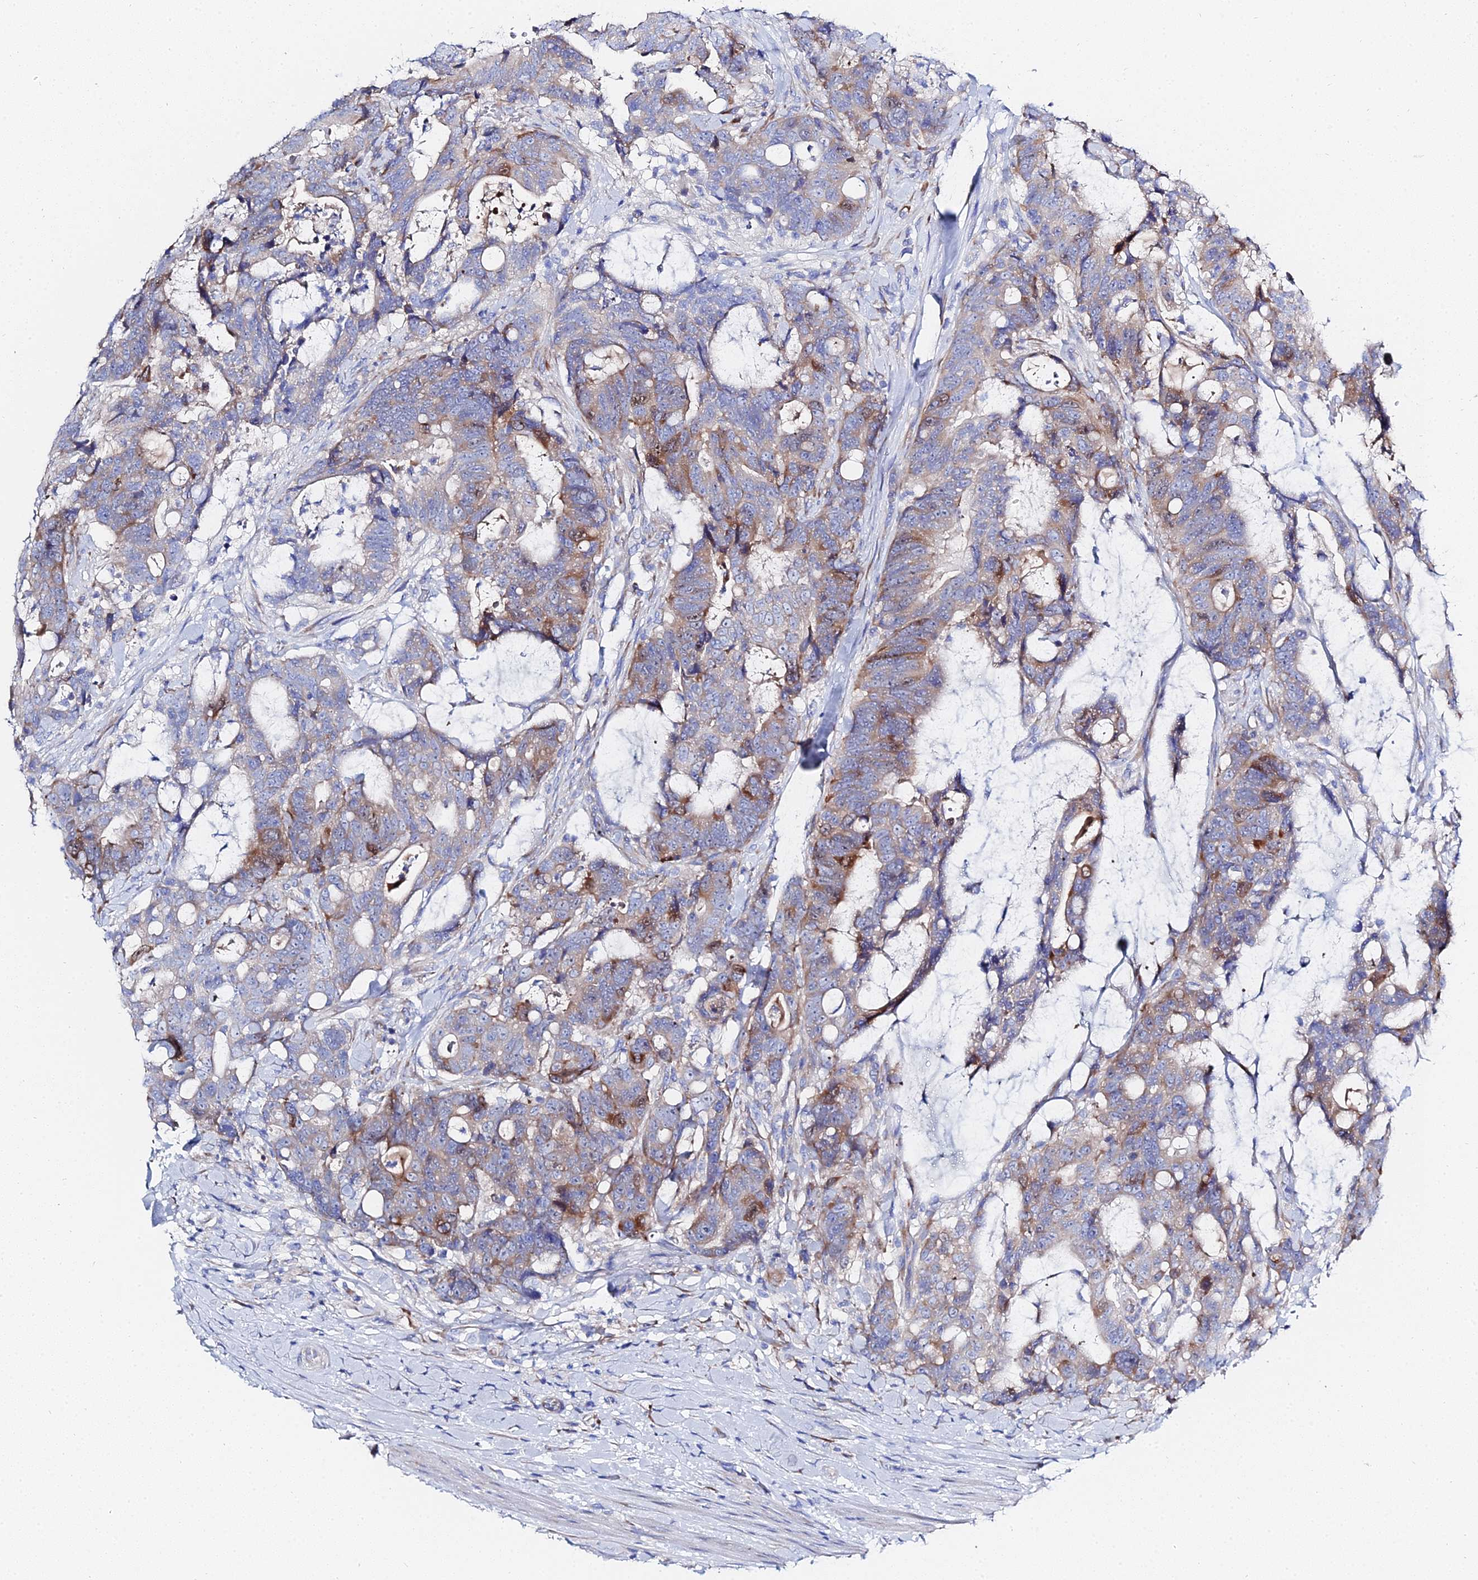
{"staining": {"intensity": "moderate", "quantity": "<25%", "location": "cytoplasmic/membranous"}, "tissue": "colorectal cancer", "cell_type": "Tumor cells", "image_type": "cancer", "snomed": [{"axis": "morphology", "description": "Adenocarcinoma, NOS"}, {"axis": "topography", "description": "Colon"}], "caption": "High-power microscopy captured an immunohistochemistry histopathology image of colorectal cancer, revealing moderate cytoplasmic/membranous expression in approximately <25% of tumor cells. (Brightfield microscopy of DAB IHC at high magnification).", "gene": "PTTG1", "patient": {"sex": "female", "age": 82}}